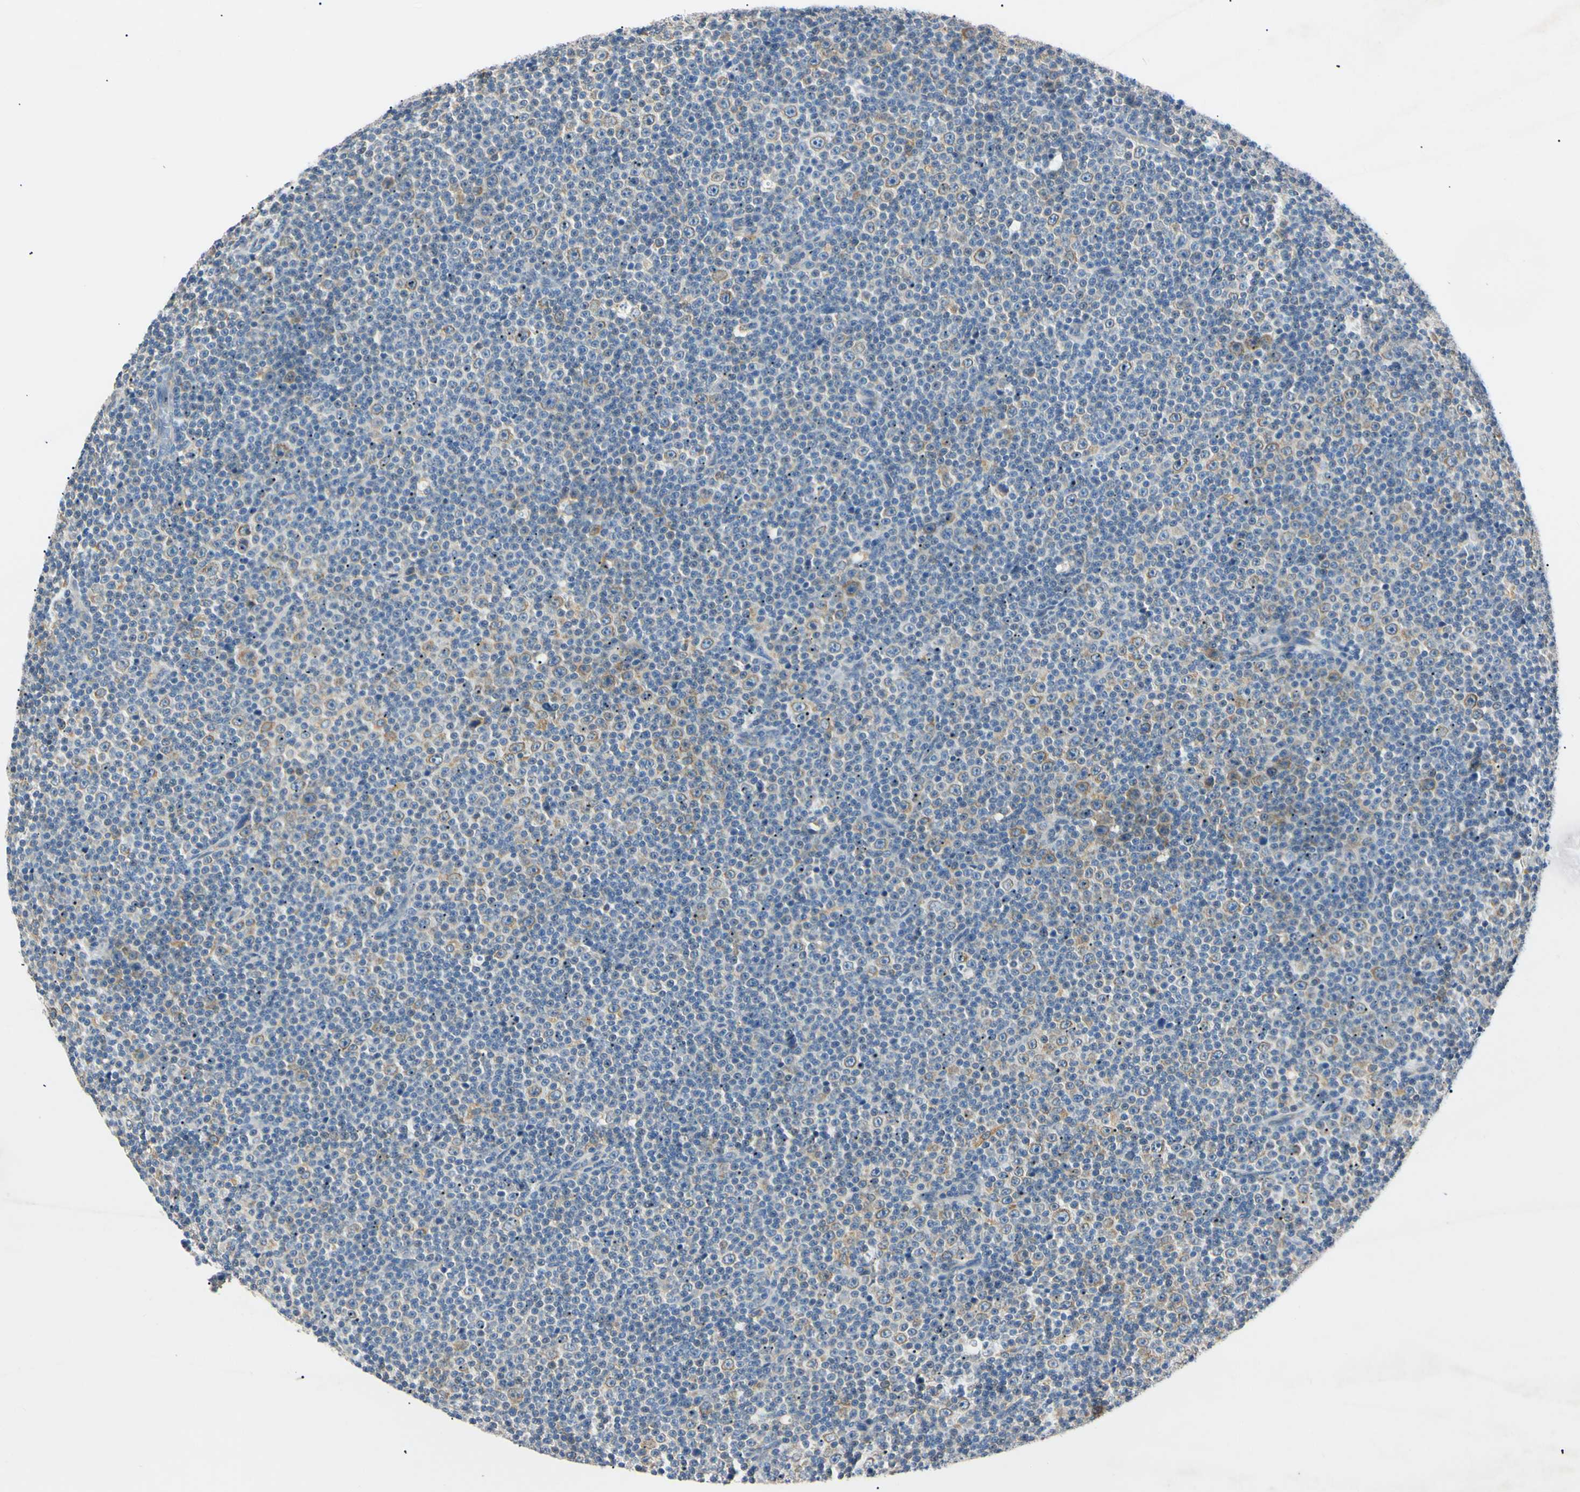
{"staining": {"intensity": "weak", "quantity": "25%-75%", "location": "cytoplasmic/membranous"}, "tissue": "lymphoma", "cell_type": "Tumor cells", "image_type": "cancer", "snomed": [{"axis": "morphology", "description": "Malignant lymphoma, non-Hodgkin's type, Low grade"}, {"axis": "topography", "description": "Lymph node"}], "caption": "There is low levels of weak cytoplasmic/membranous staining in tumor cells of lymphoma, as demonstrated by immunohistochemical staining (brown color).", "gene": "DNAJB12", "patient": {"sex": "female", "age": 67}}